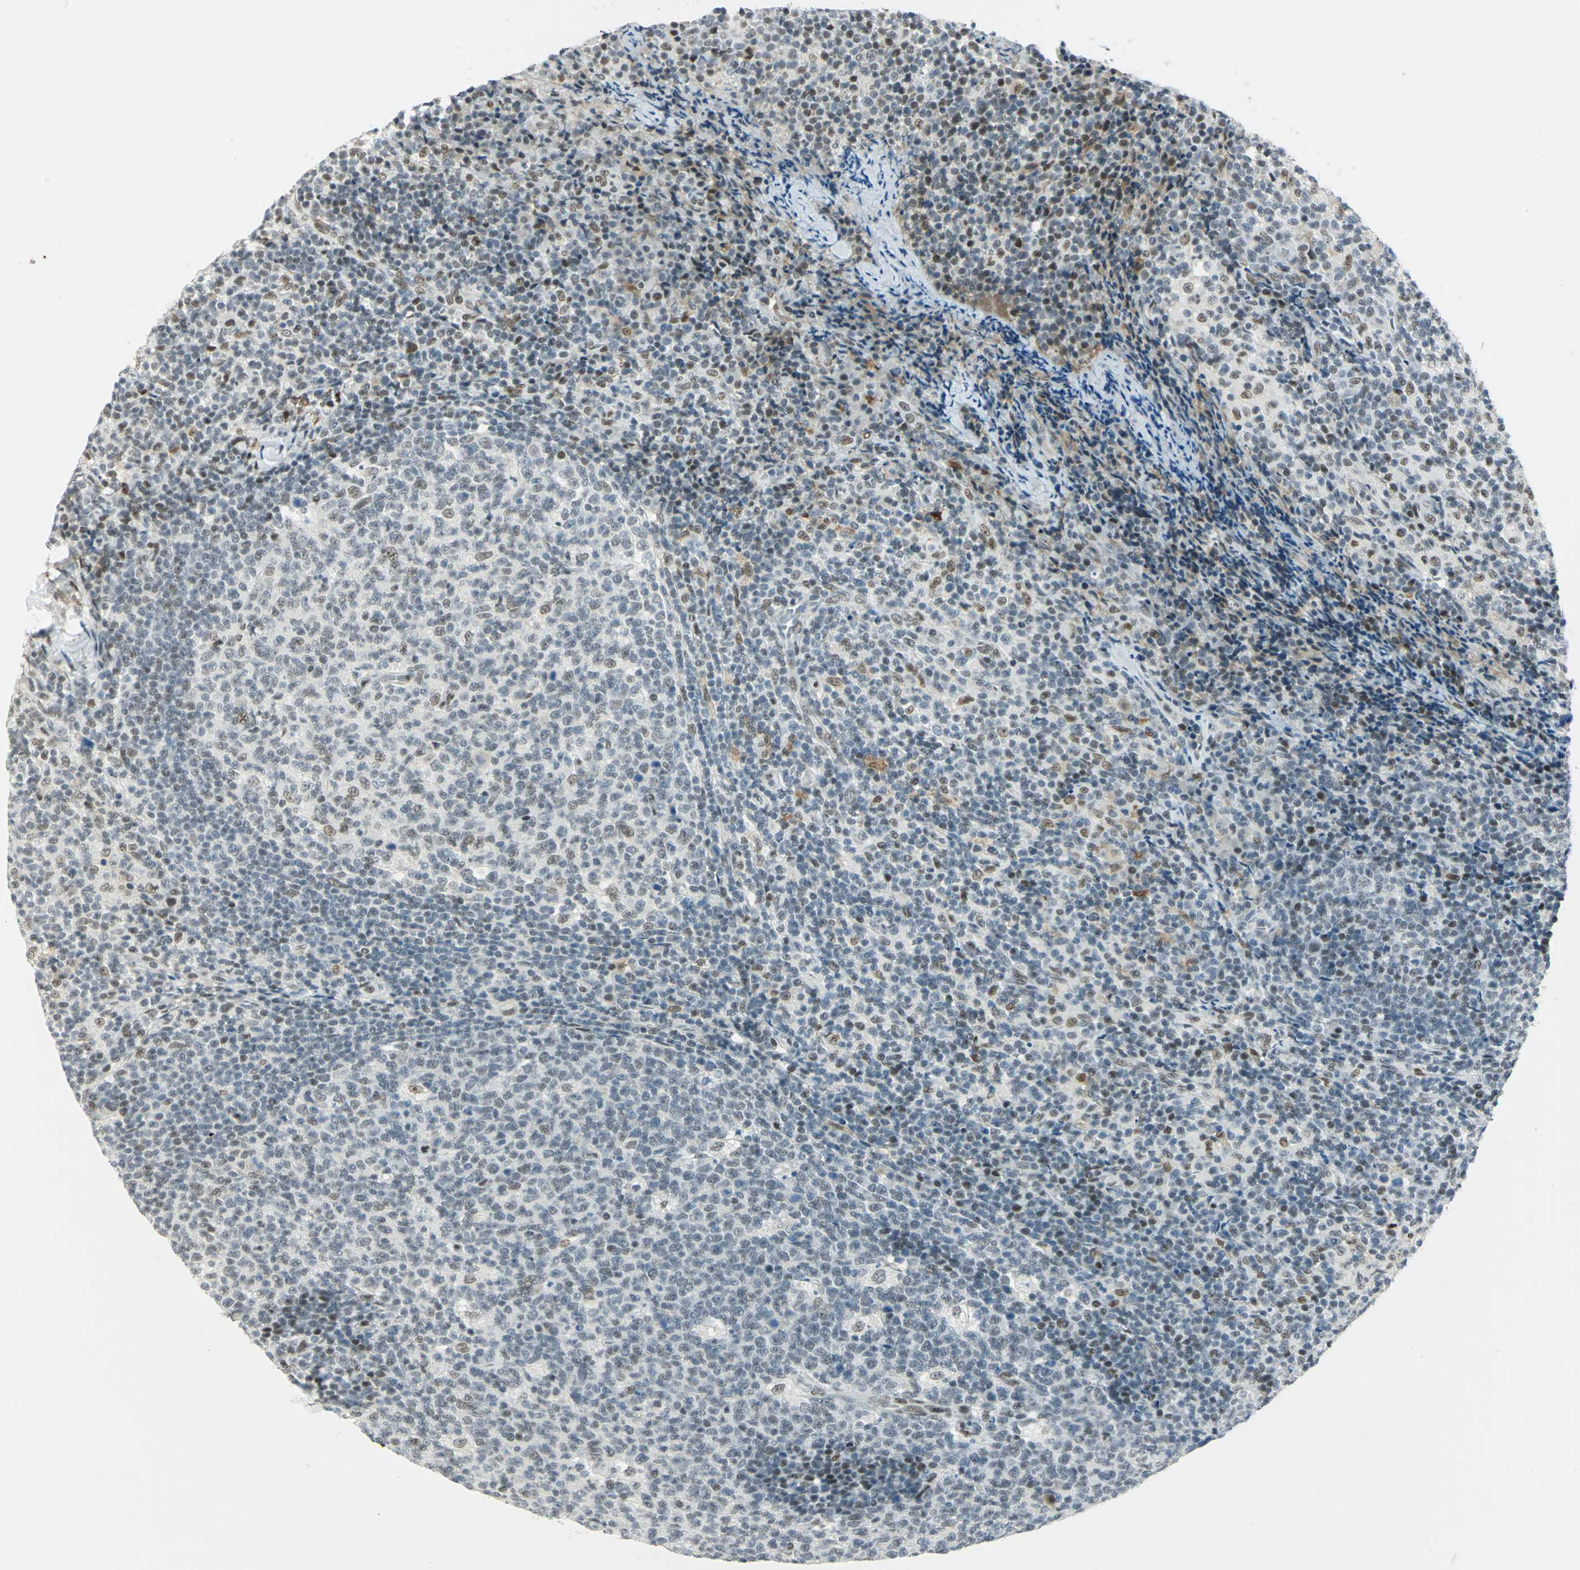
{"staining": {"intensity": "weak", "quantity": "<25%", "location": "nuclear"}, "tissue": "lymph node", "cell_type": "Germinal center cells", "image_type": "normal", "snomed": [{"axis": "morphology", "description": "Normal tissue, NOS"}, {"axis": "morphology", "description": "Inflammation, NOS"}, {"axis": "topography", "description": "Lymph node"}], "caption": "Immunohistochemistry of normal lymph node displays no positivity in germinal center cells. The staining is performed using DAB brown chromogen with nuclei counter-stained in using hematoxylin.", "gene": "MTMR10", "patient": {"sex": "male", "age": 55}}